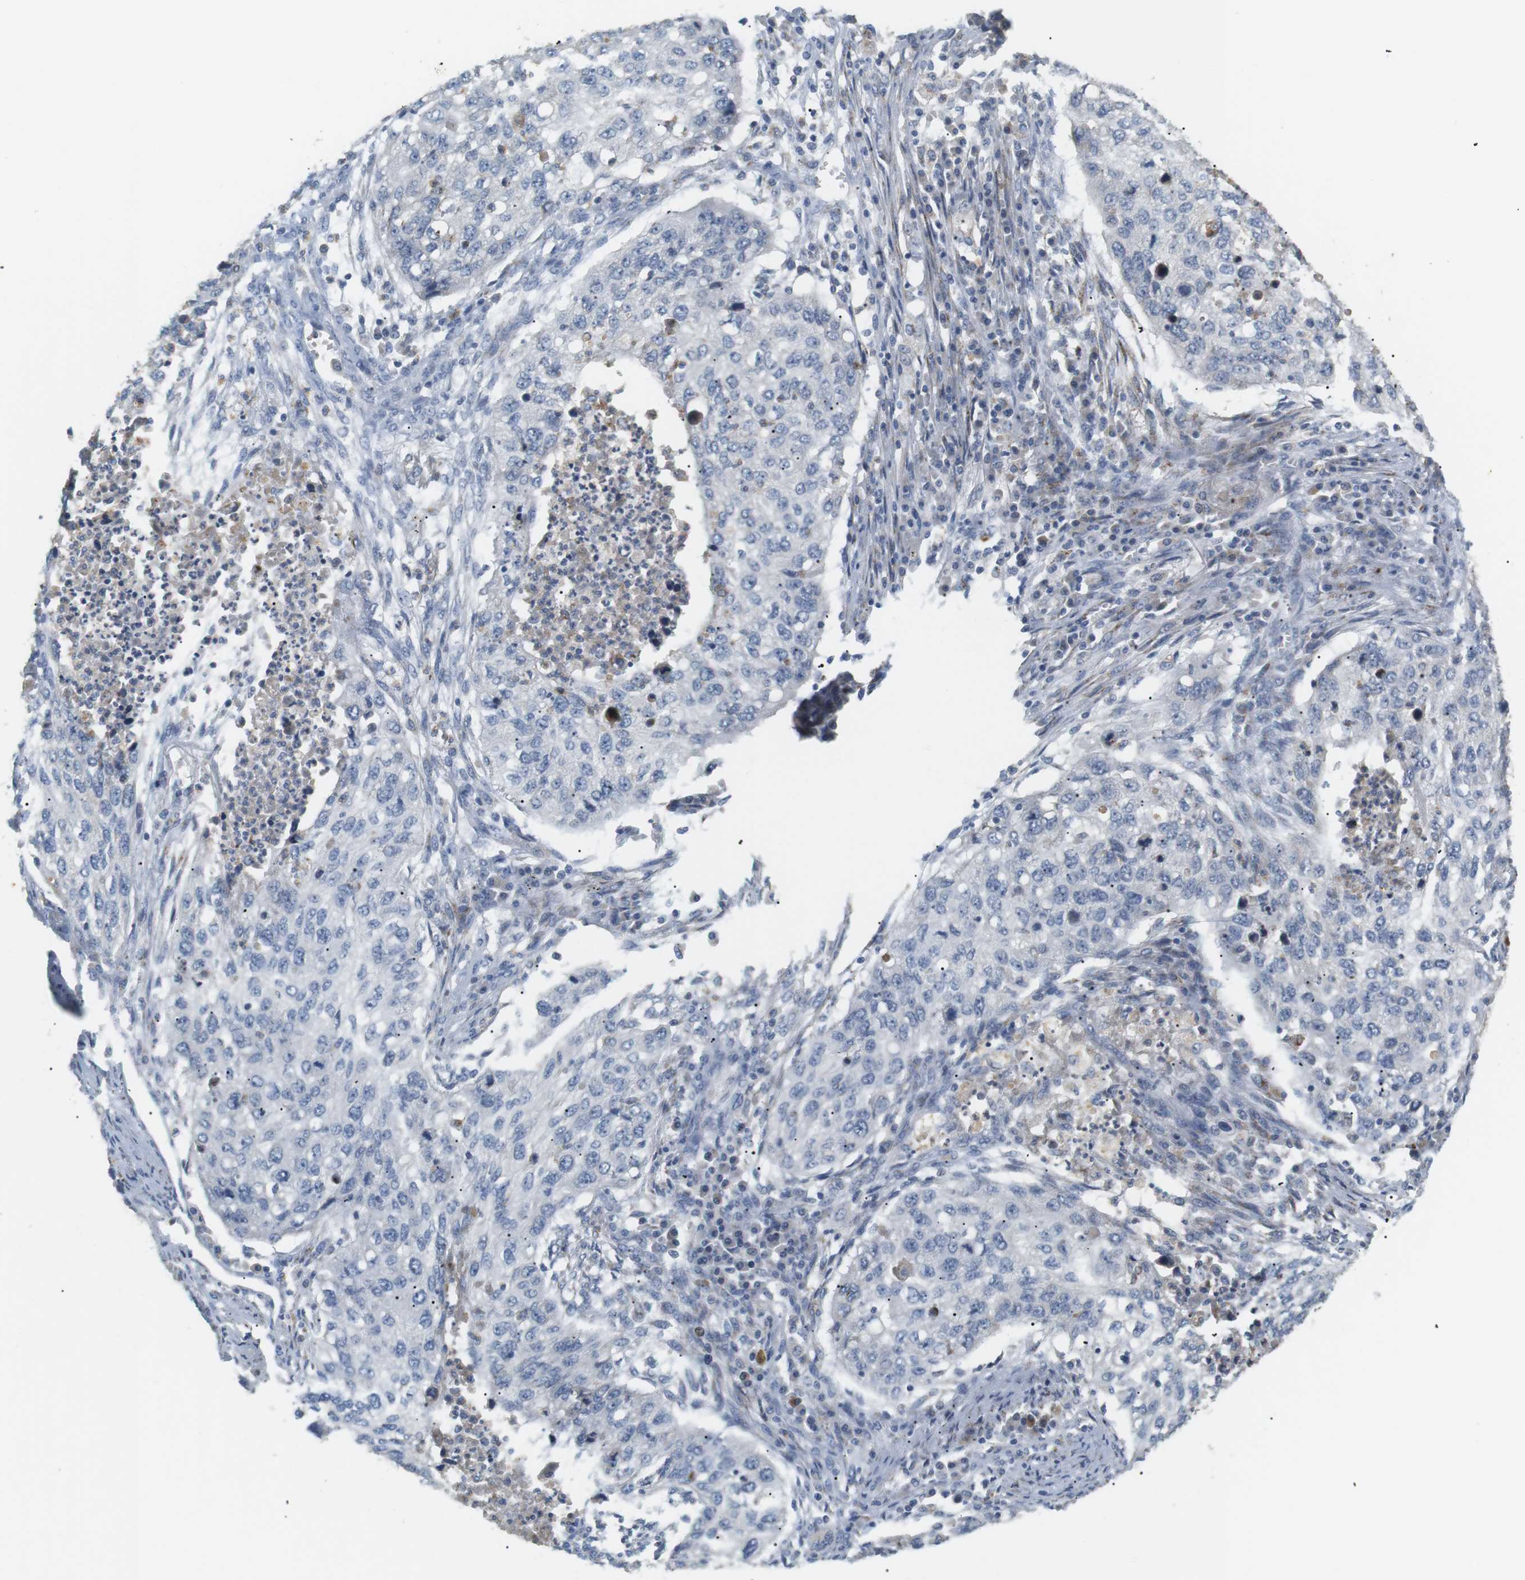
{"staining": {"intensity": "negative", "quantity": "none", "location": "none"}, "tissue": "lung cancer", "cell_type": "Tumor cells", "image_type": "cancer", "snomed": [{"axis": "morphology", "description": "Squamous cell carcinoma, NOS"}, {"axis": "topography", "description": "Lung"}], "caption": "This is an IHC micrograph of lung squamous cell carcinoma. There is no staining in tumor cells.", "gene": "CD300E", "patient": {"sex": "female", "age": 63}}